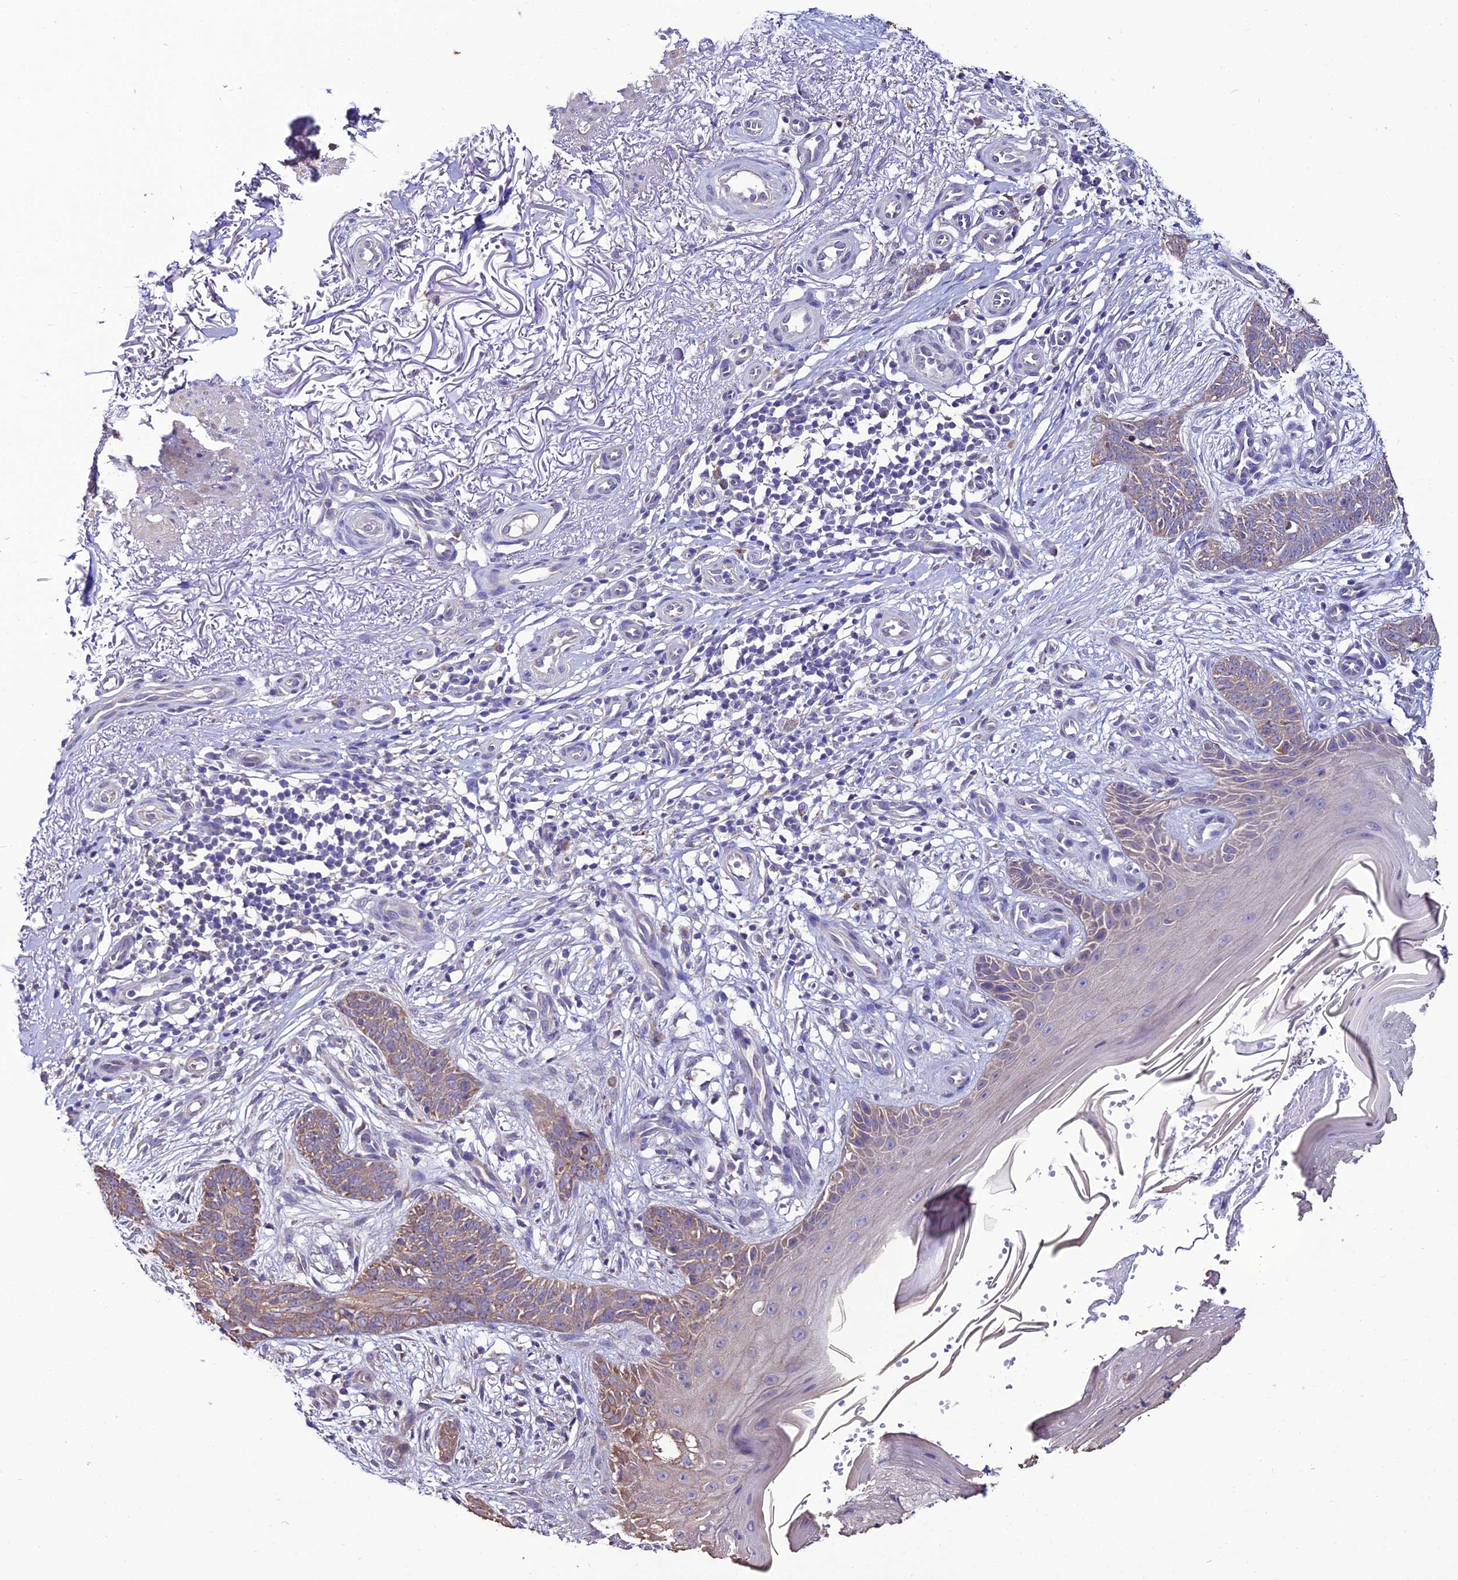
{"staining": {"intensity": "moderate", "quantity": "<25%", "location": "cytoplasmic/membranous"}, "tissue": "skin cancer", "cell_type": "Tumor cells", "image_type": "cancer", "snomed": [{"axis": "morphology", "description": "Basal cell carcinoma"}, {"axis": "topography", "description": "Skin"}], "caption": "DAB immunohistochemical staining of skin cancer reveals moderate cytoplasmic/membranous protein expression in approximately <25% of tumor cells. Ihc stains the protein in brown and the nuclei are stained blue.", "gene": "HOGA1", "patient": {"sex": "female", "age": 82}}